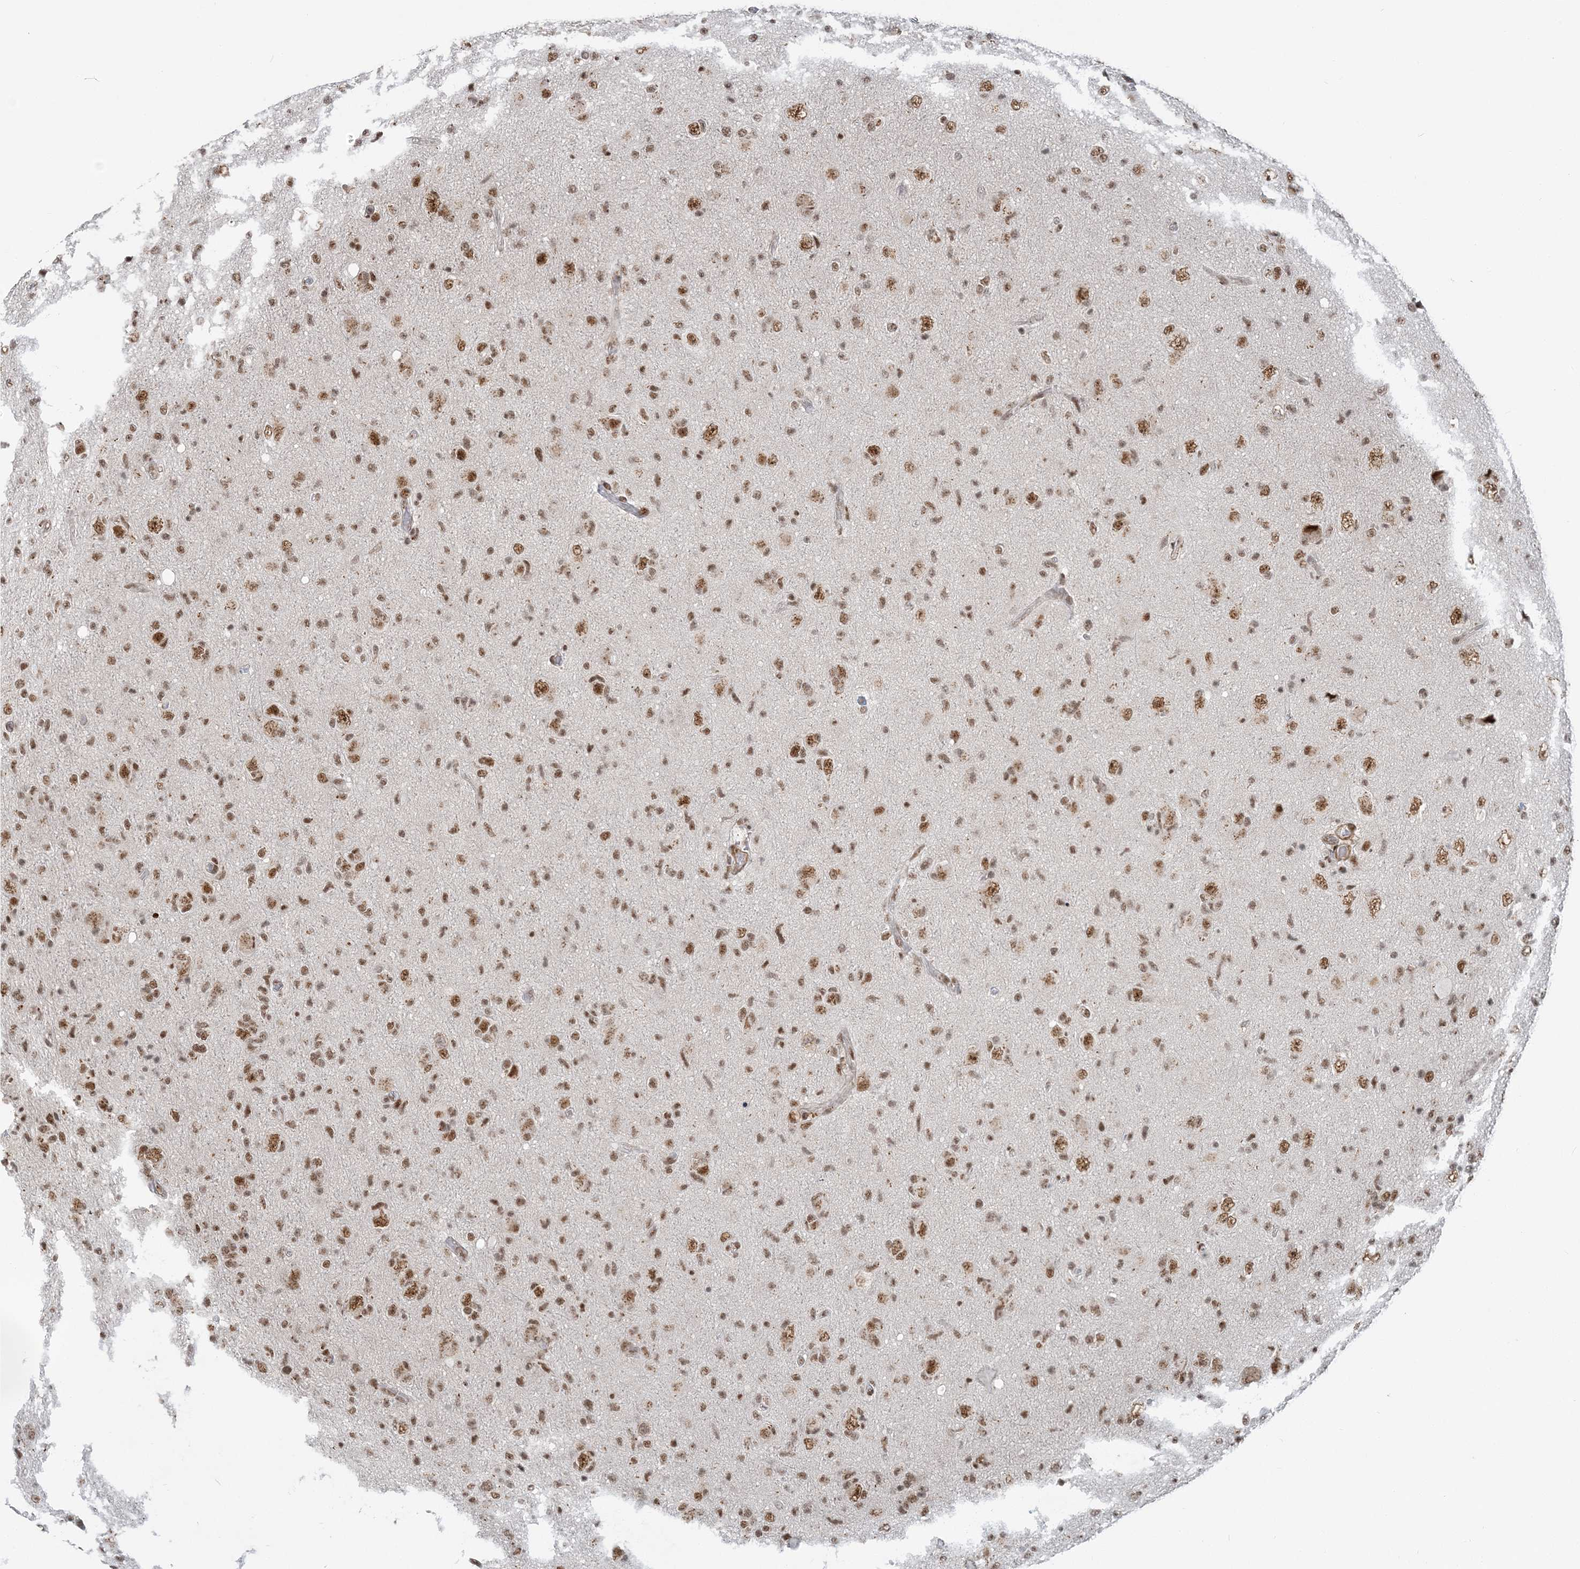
{"staining": {"intensity": "moderate", "quantity": ">75%", "location": "nuclear"}, "tissue": "glioma", "cell_type": "Tumor cells", "image_type": "cancer", "snomed": [{"axis": "morphology", "description": "Glioma, malignant, High grade"}, {"axis": "topography", "description": "Brain"}], "caption": "Protein positivity by IHC reveals moderate nuclear expression in approximately >75% of tumor cells in glioma. The staining was performed using DAB (3,3'-diaminobenzidine), with brown indicating positive protein expression. Nuclei are stained blue with hematoxylin.", "gene": "PLRG1", "patient": {"sex": "female", "age": 57}}